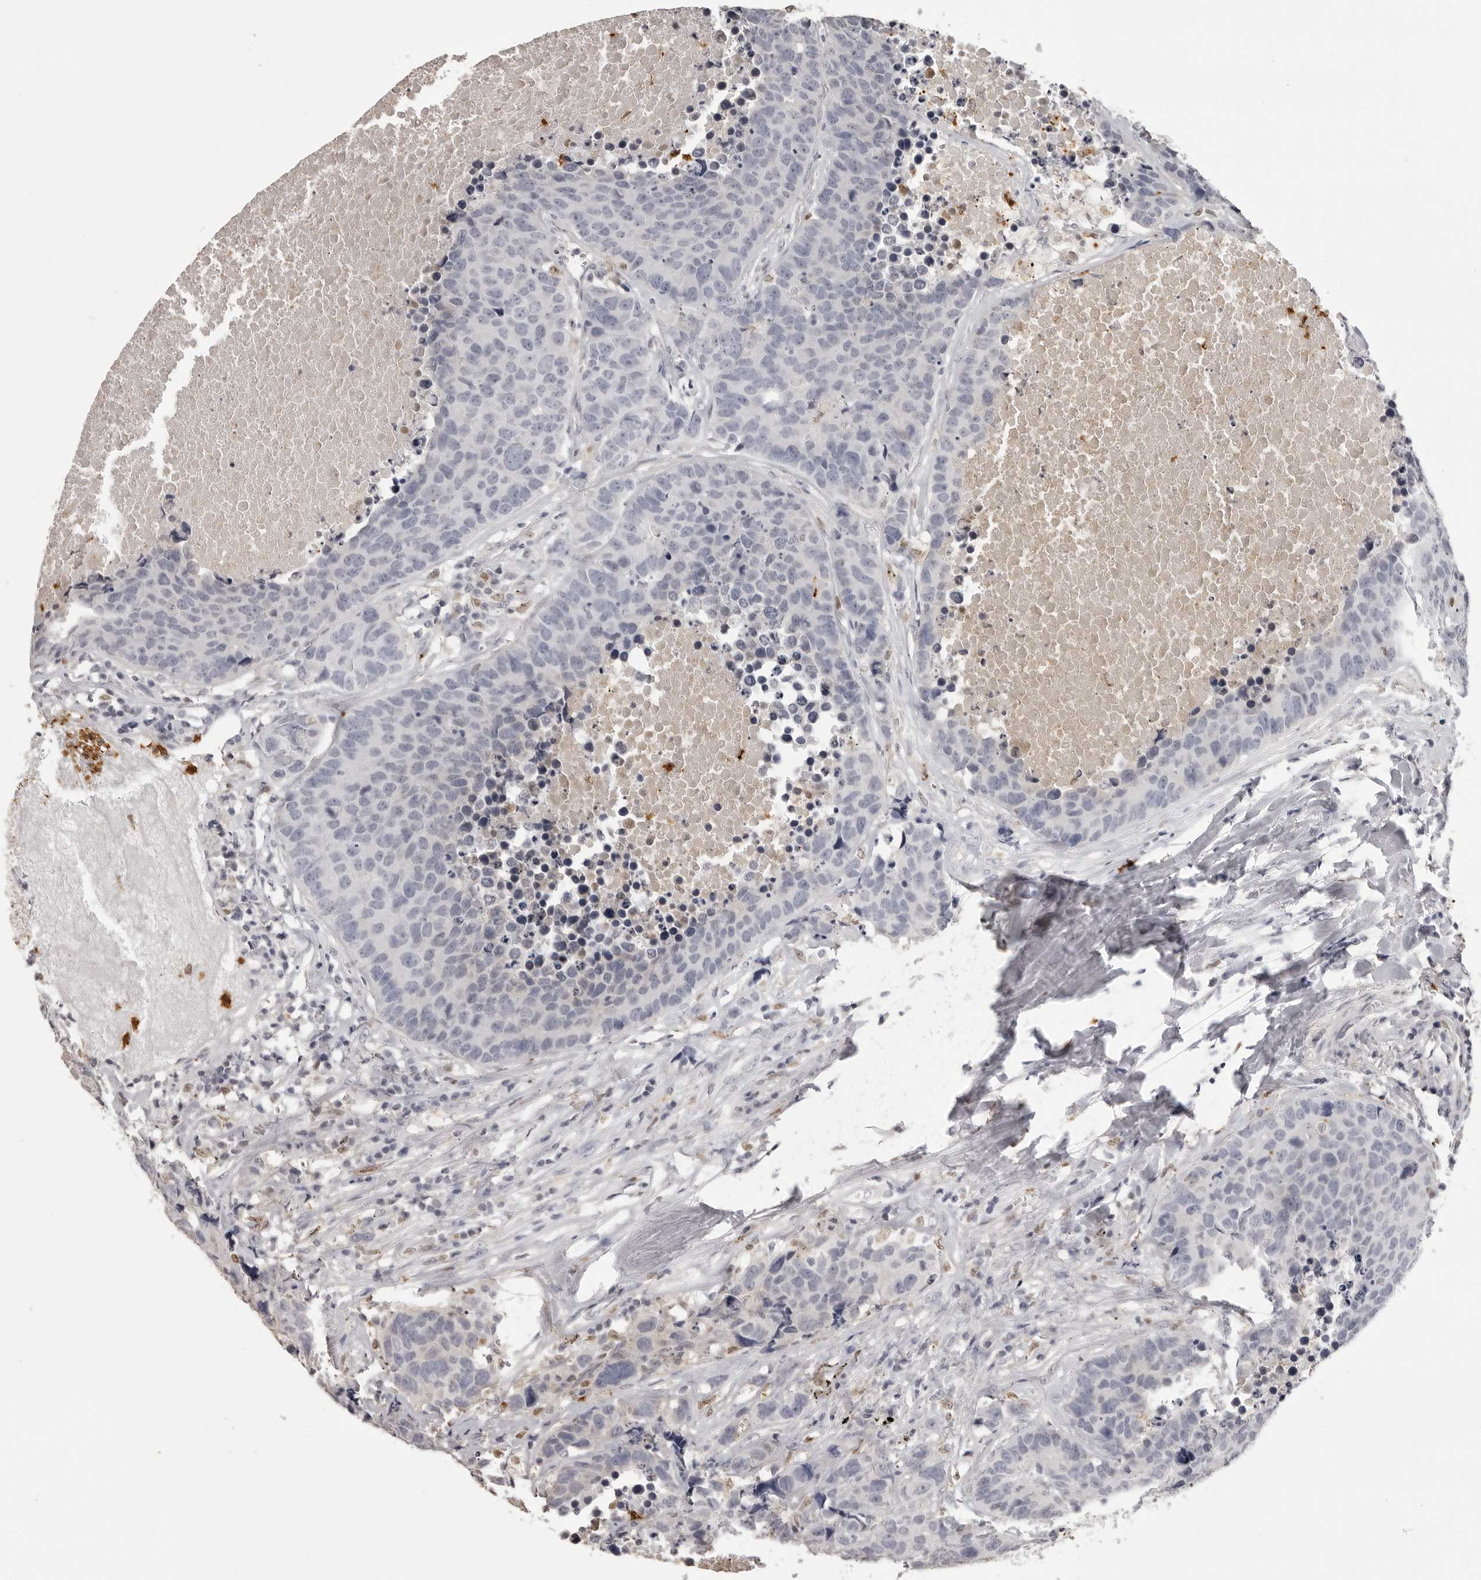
{"staining": {"intensity": "negative", "quantity": "none", "location": "none"}, "tissue": "carcinoid", "cell_type": "Tumor cells", "image_type": "cancer", "snomed": [{"axis": "morphology", "description": "Carcinoid, malignant, NOS"}, {"axis": "topography", "description": "Lung"}], "caption": "This is an immunohistochemistry (IHC) histopathology image of human carcinoid. There is no expression in tumor cells.", "gene": "IL31", "patient": {"sex": "male", "age": 60}}